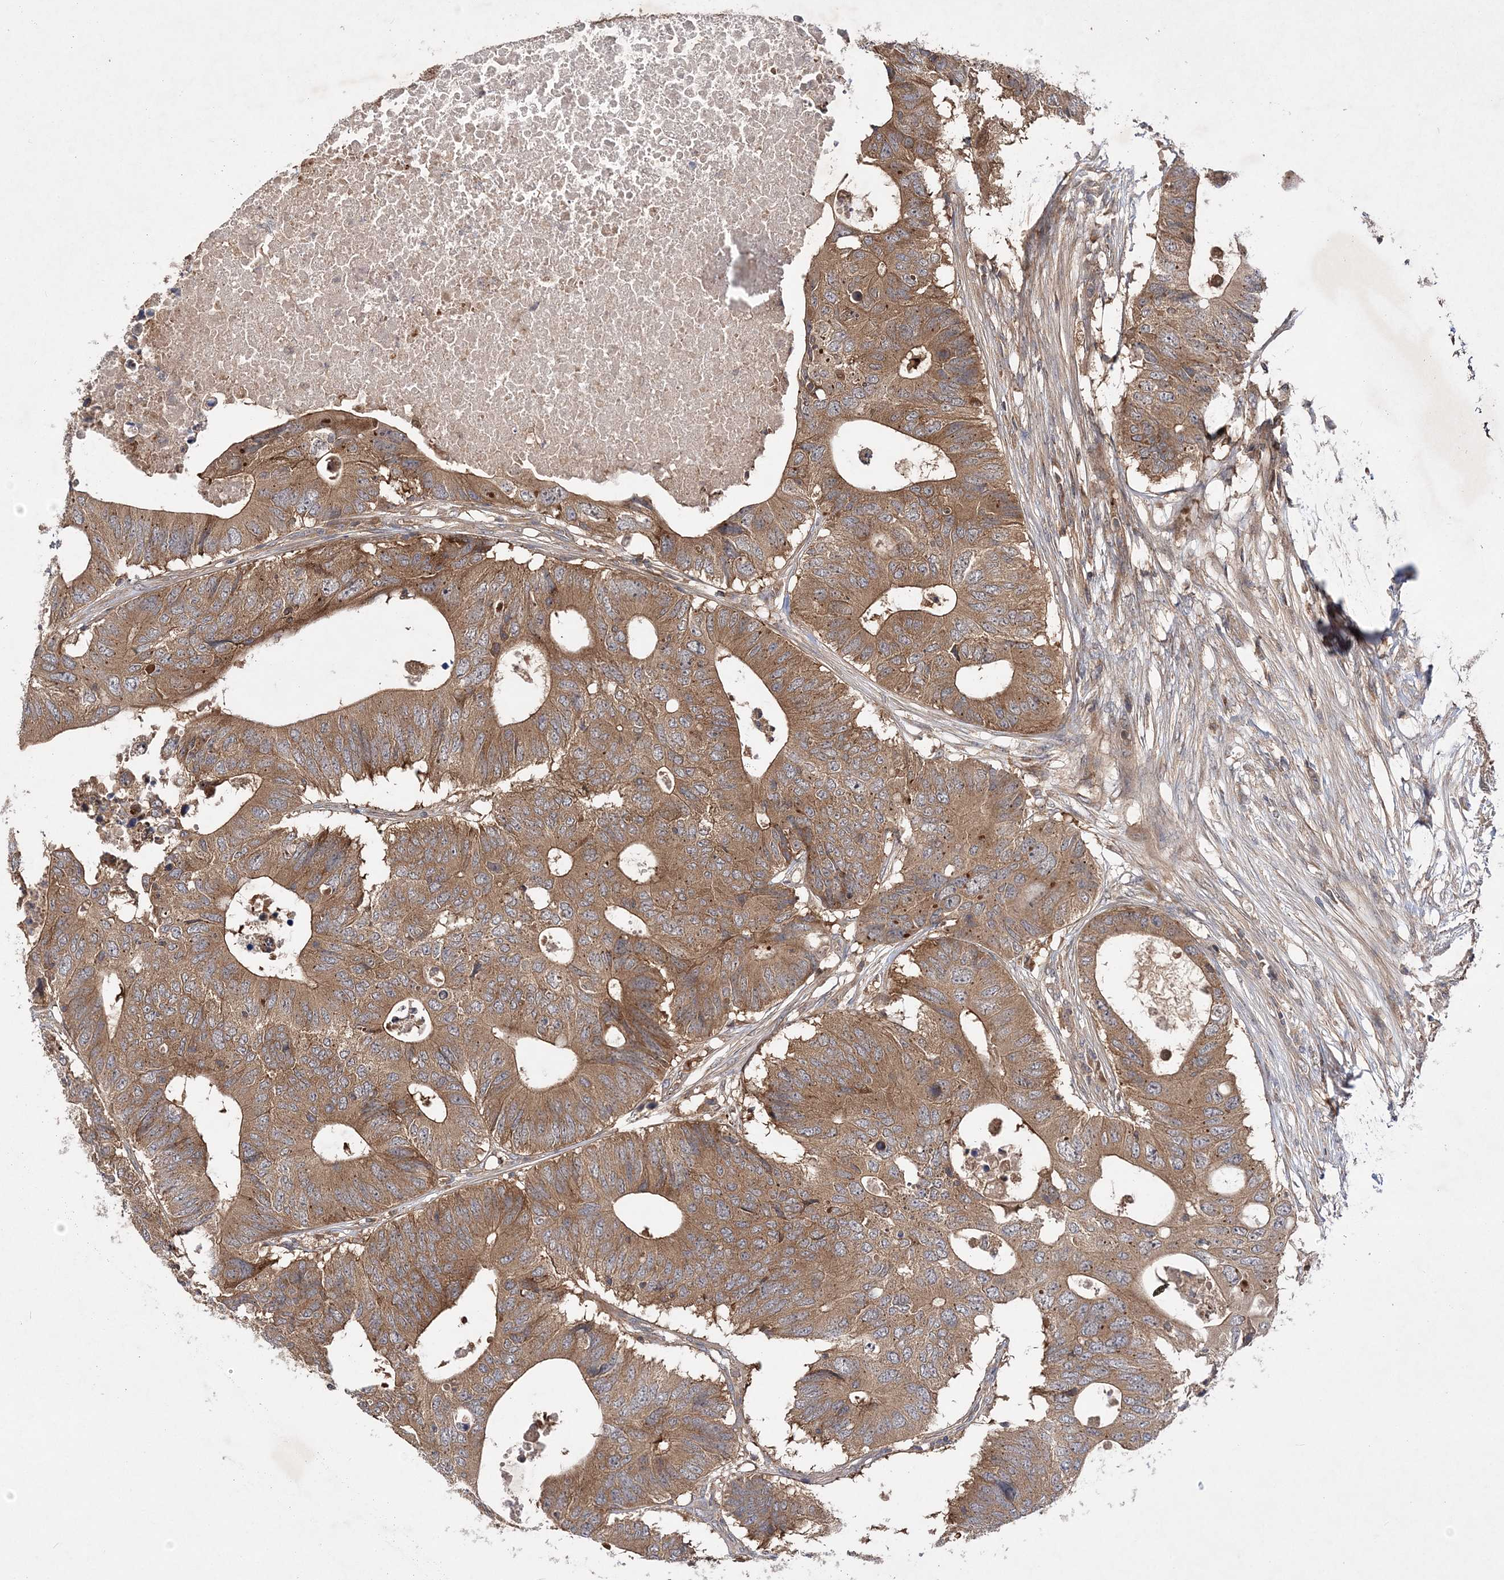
{"staining": {"intensity": "moderate", "quantity": ">75%", "location": "cytoplasmic/membranous"}, "tissue": "colorectal cancer", "cell_type": "Tumor cells", "image_type": "cancer", "snomed": [{"axis": "morphology", "description": "Adenocarcinoma, NOS"}, {"axis": "topography", "description": "Colon"}], "caption": "An immunohistochemistry micrograph of tumor tissue is shown. Protein staining in brown labels moderate cytoplasmic/membranous positivity in colorectal cancer within tumor cells.", "gene": "TMEM9B", "patient": {"sex": "male", "age": 71}}